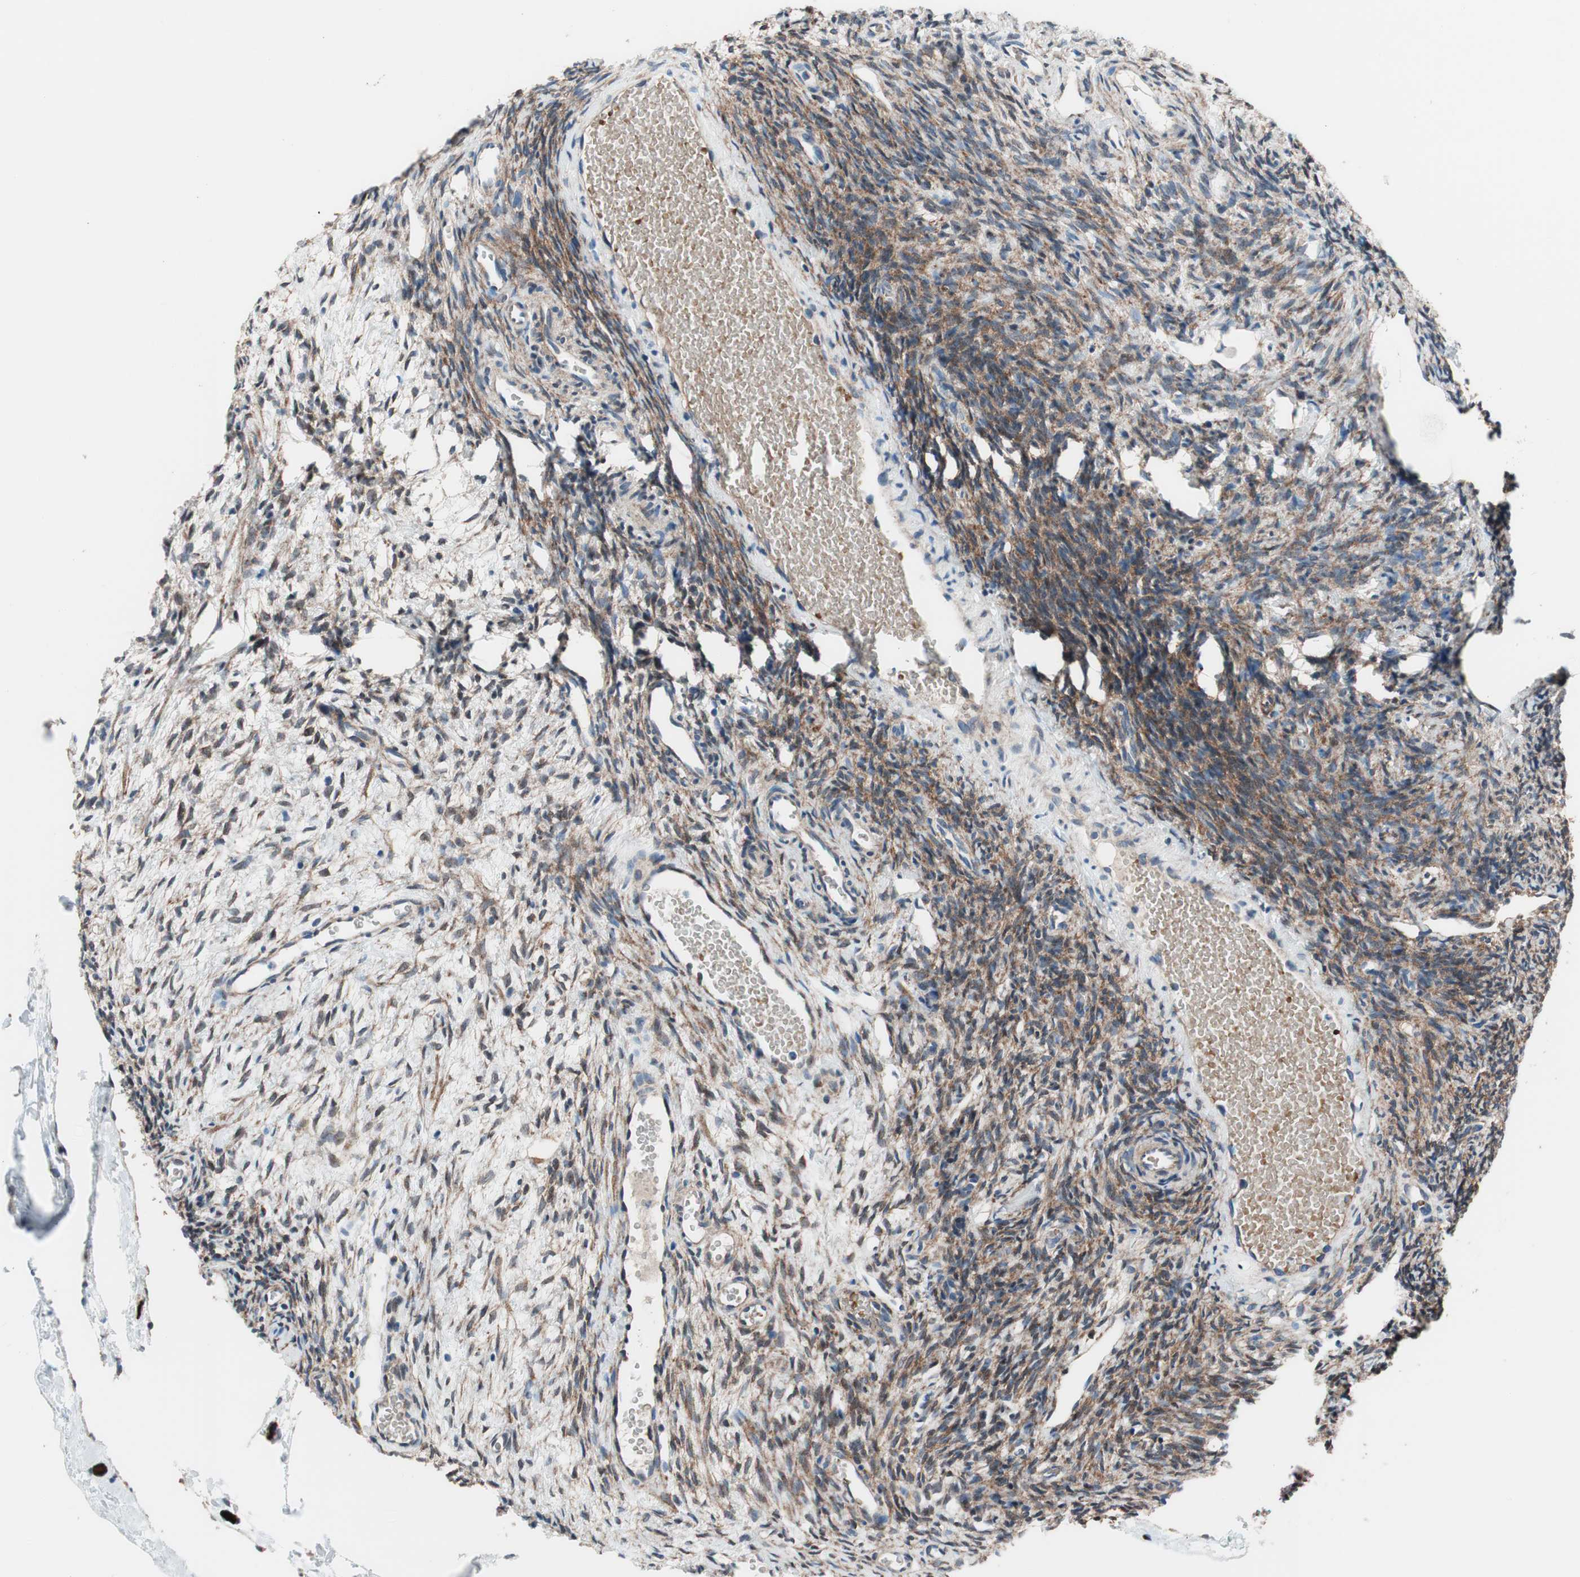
{"staining": {"intensity": "negative", "quantity": "none", "location": "none"}, "tissue": "ovary", "cell_type": "Follicle cells", "image_type": "normal", "snomed": [{"axis": "morphology", "description": "Normal tissue, NOS"}, {"axis": "topography", "description": "Ovary"}], "caption": "Follicle cells show no significant staining in benign ovary.", "gene": "PRDX2", "patient": {"sex": "female", "age": 35}}